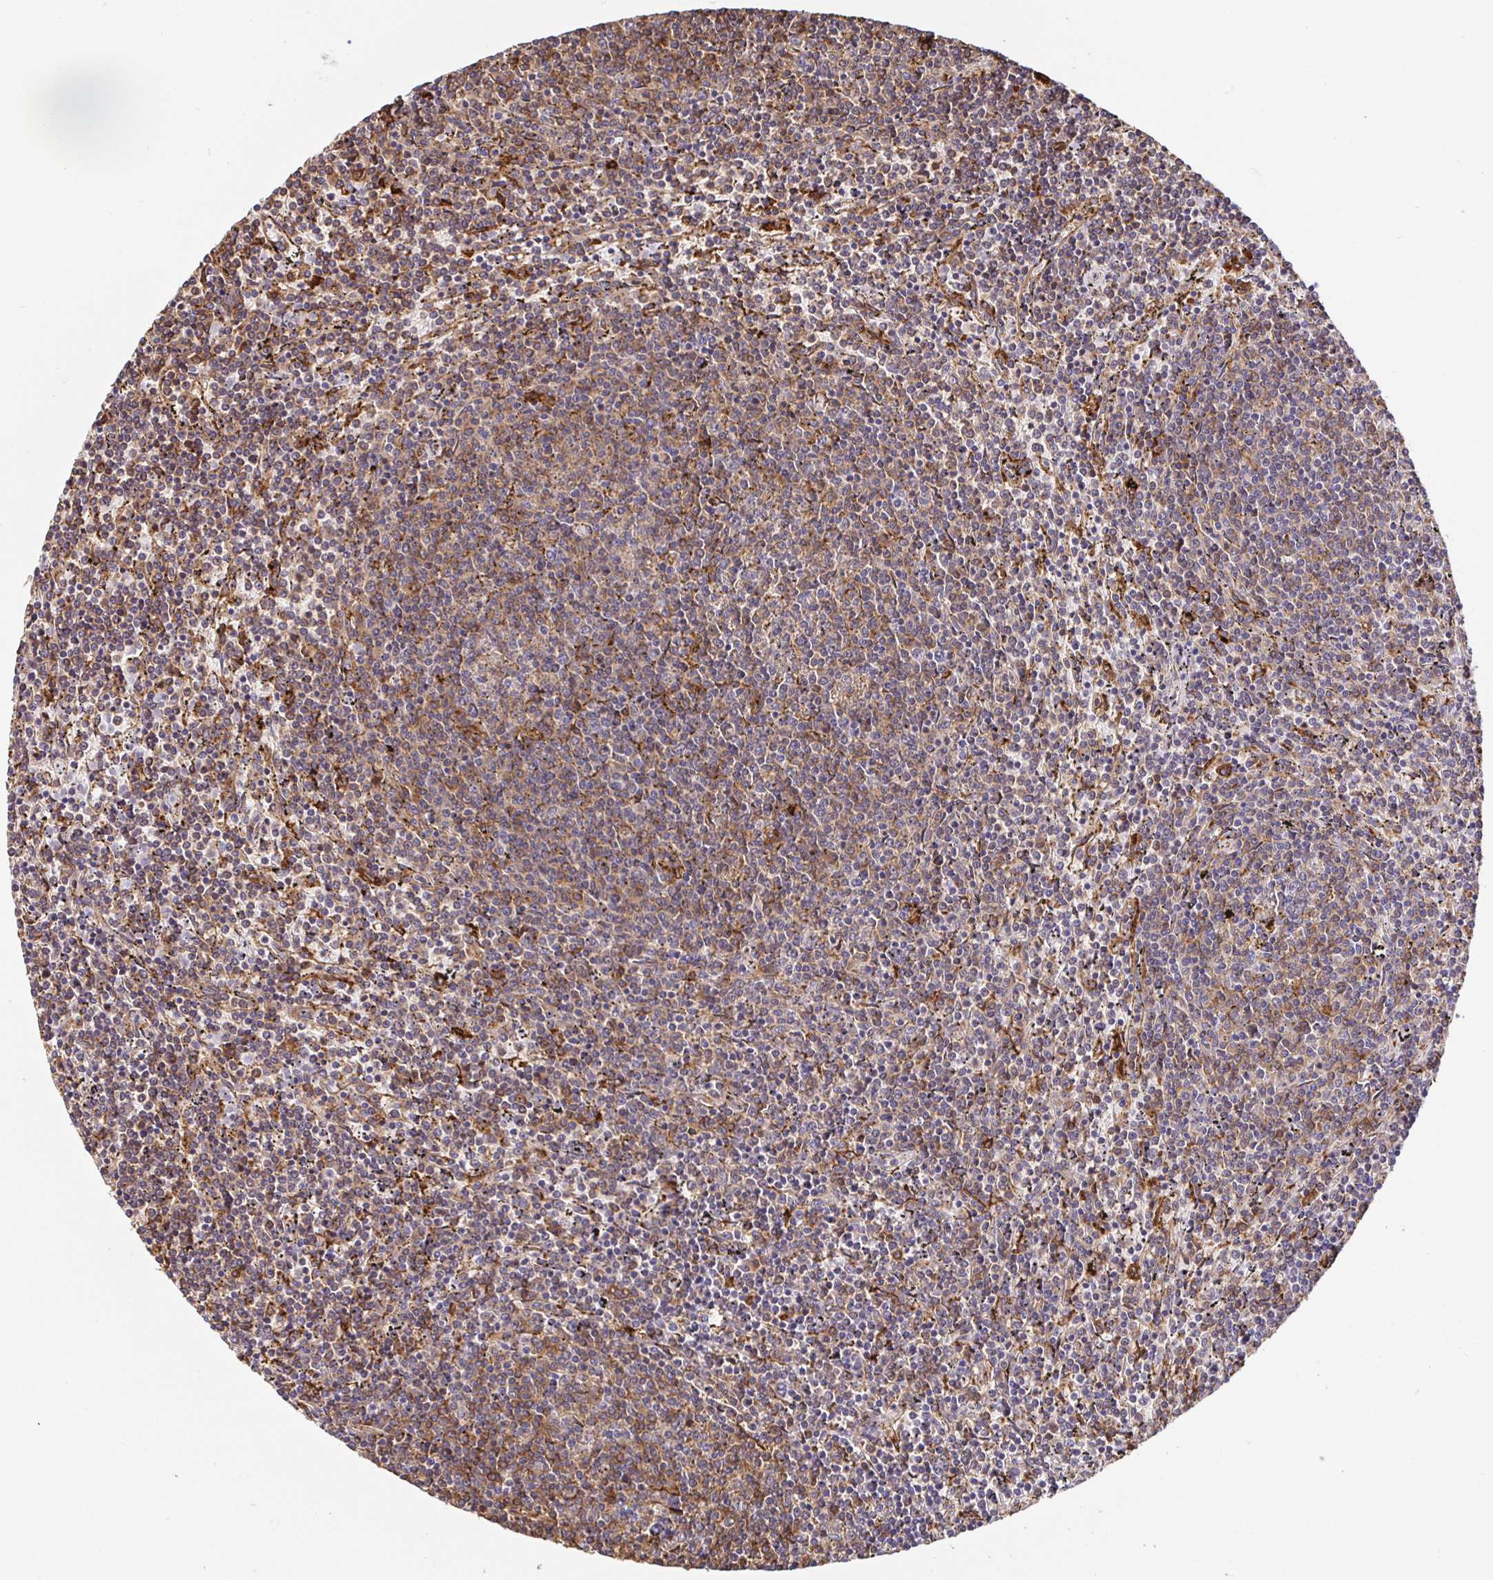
{"staining": {"intensity": "weak", "quantity": ">75%", "location": "cytoplasmic/membranous"}, "tissue": "lymphoma", "cell_type": "Tumor cells", "image_type": "cancer", "snomed": [{"axis": "morphology", "description": "Malignant lymphoma, non-Hodgkin's type, Low grade"}, {"axis": "topography", "description": "Spleen"}], "caption": "A histopathology image of human lymphoma stained for a protein shows weak cytoplasmic/membranous brown staining in tumor cells.", "gene": "MAOA", "patient": {"sex": "female", "age": 50}}